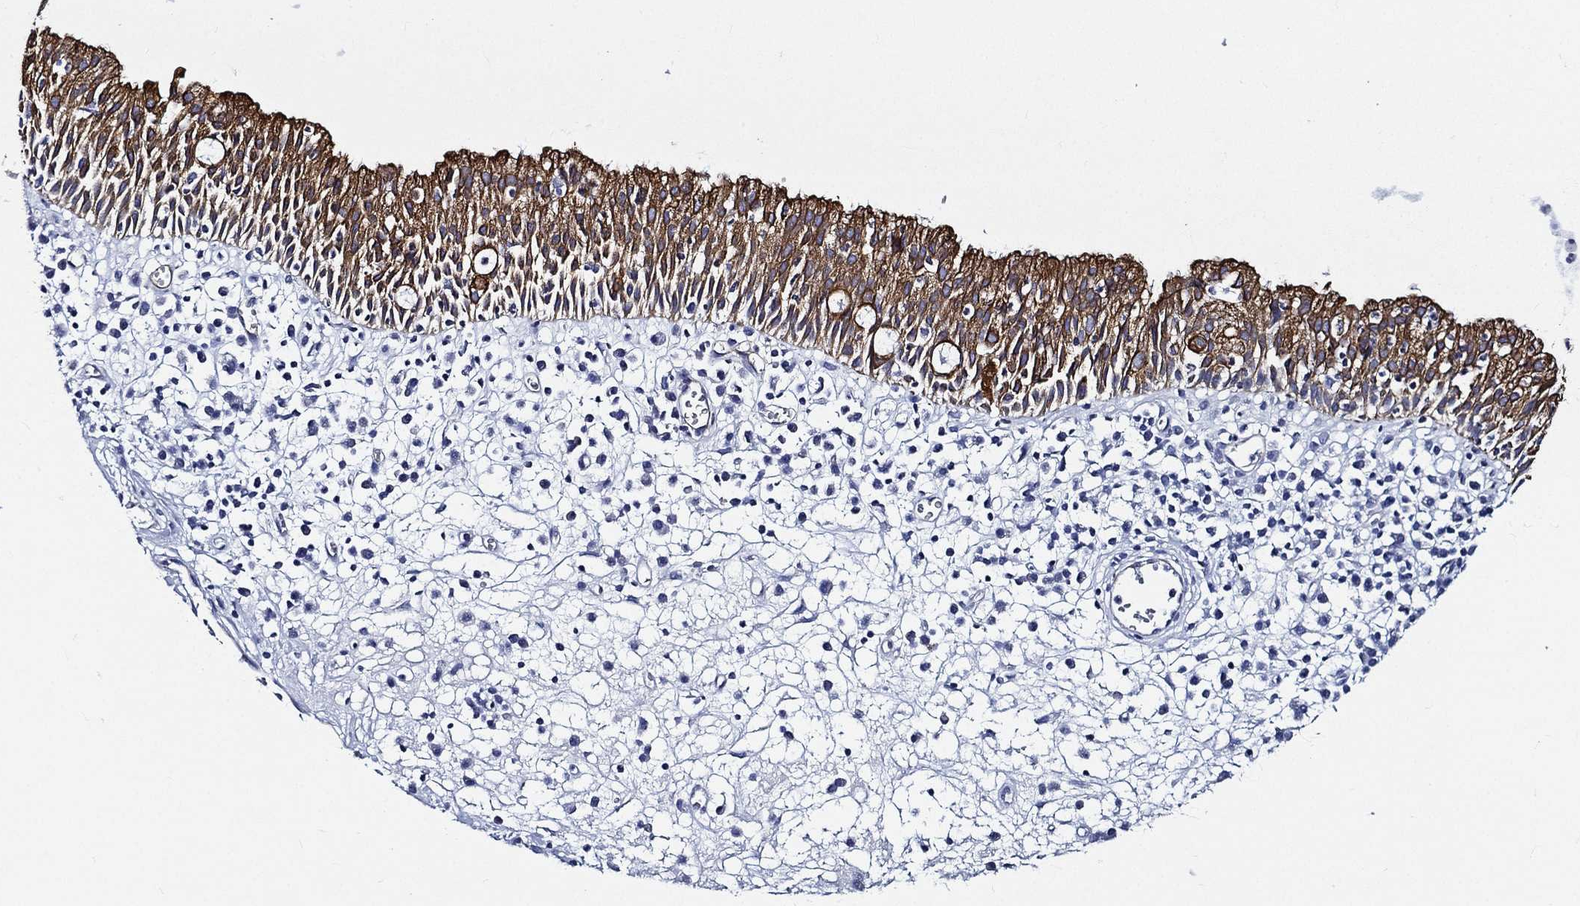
{"staining": {"intensity": "strong", "quantity": ">75%", "location": "cytoplasmic/membranous"}, "tissue": "nasopharynx", "cell_type": "Respiratory epithelial cells", "image_type": "normal", "snomed": [{"axis": "morphology", "description": "Normal tissue, NOS"}, {"axis": "topography", "description": "Nasopharynx"}], "caption": "Nasopharynx stained with DAB immunohistochemistry (IHC) reveals high levels of strong cytoplasmic/membranous staining in about >75% of respiratory epithelial cells. (DAB (3,3'-diaminobenzidine) = brown stain, brightfield microscopy at high magnification).", "gene": "NEDD9", "patient": {"sex": "female", "age": 77}}